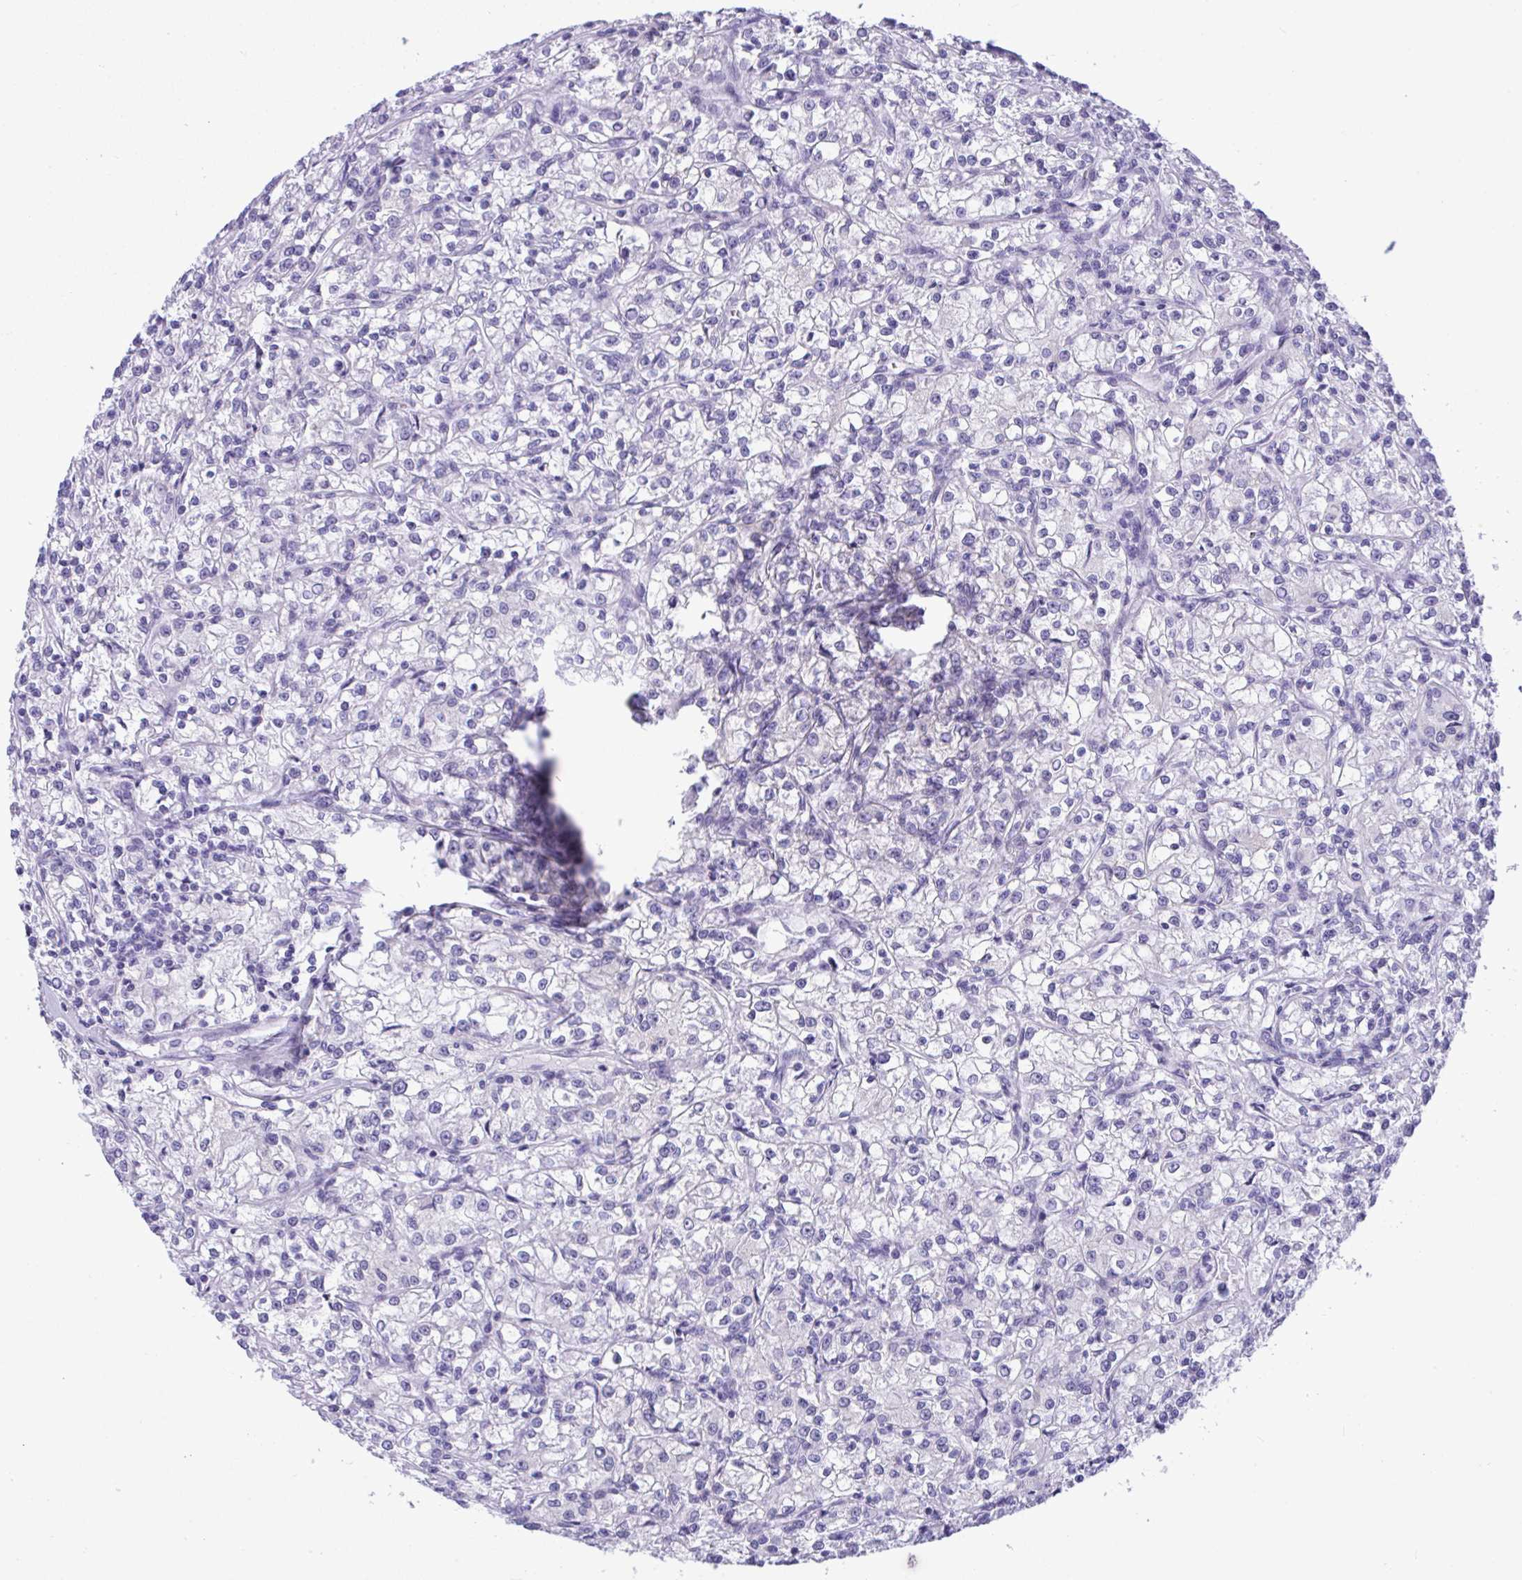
{"staining": {"intensity": "negative", "quantity": "none", "location": "none"}, "tissue": "renal cancer", "cell_type": "Tumor cells", "image_type": "cancer", "snomed": [{"axis": "morphology", "description": "Adenocarcinoma, NOS"}, {"axis": "topography", "description": "Kidney"}], "caption": "The histopathology image reveals no staining of tumor cells in adenocarcinoma (renal).", "gene": "YBX2", "patient": {"sex": "female", "age": 59}}